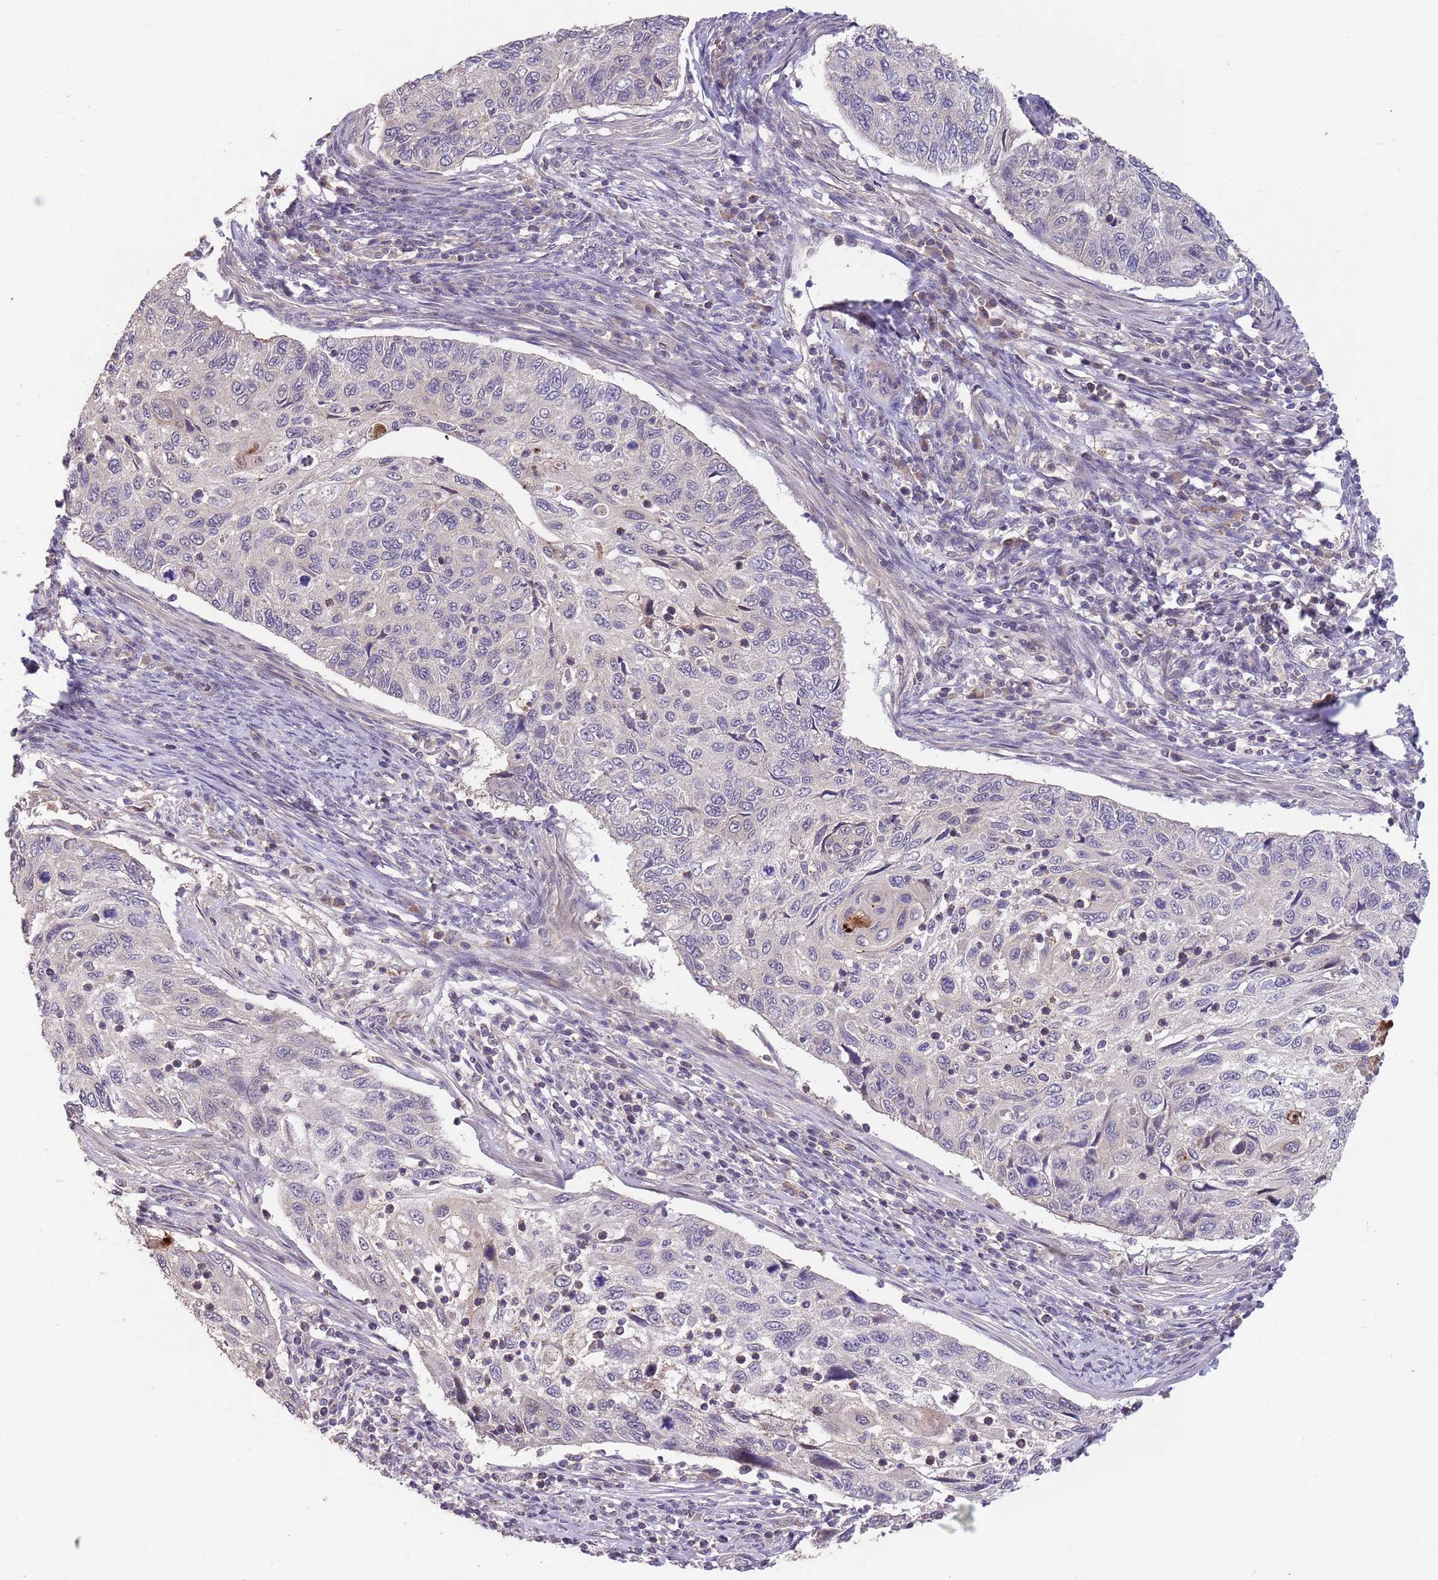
{"staining": {"intensity": "negative", "quantity": "none", "location": "none"}, "tissue": "cervical cancer", "cell_type": "Tumor cells", "image_type": "cancer", "snomed": [{"axis": "morphology", "description": "Squamous cell carcinoma, NOS"}, {"axis": "topography", "description": "Cervix"}], "caption": "Tumor cells show no significant protein expression in cervical cancer (squamous cell carcinoma).", "gene": "MEI1", "patient": {"sex": "female", "age": 70}}